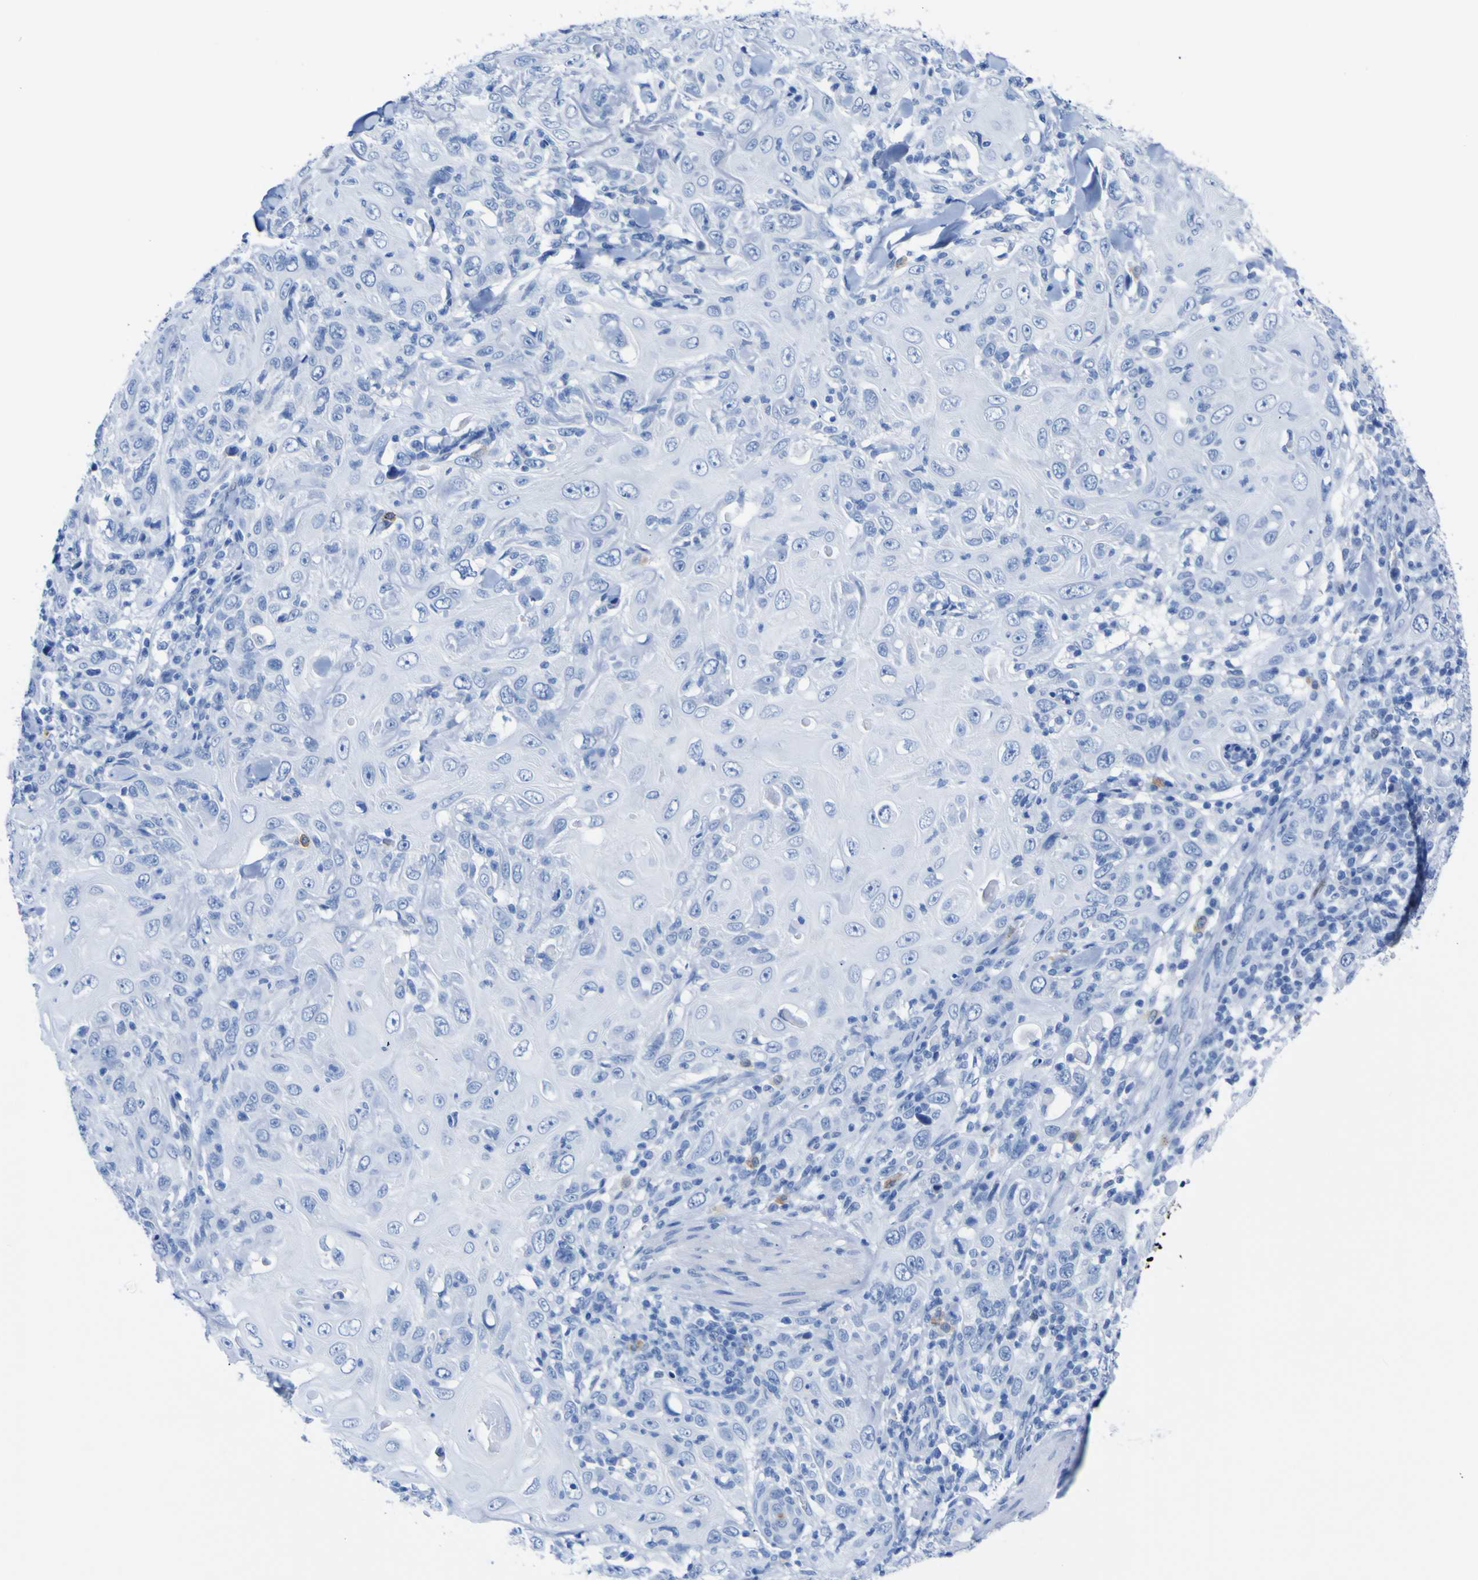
{"staining": {"intensity": "negative", "quantity": "none", "location": "none"}, "tissue": "skin cancer", "cell_type": "Tumor cells", "image_type": "cancer", "snomed": [{"axis": "morphology", "description": "Squamous cell carcinoma, NOS"}, {"axis": "topography", "description": "Skin"}], "caption": "This is a histopathology image of immunohistochemistry (IHC) staining of squamous cell carcinoma (skin), which shows no positivity in tumor cells.", "gene": "DACH1", "patient": {"sex": "female", "age": 88}}